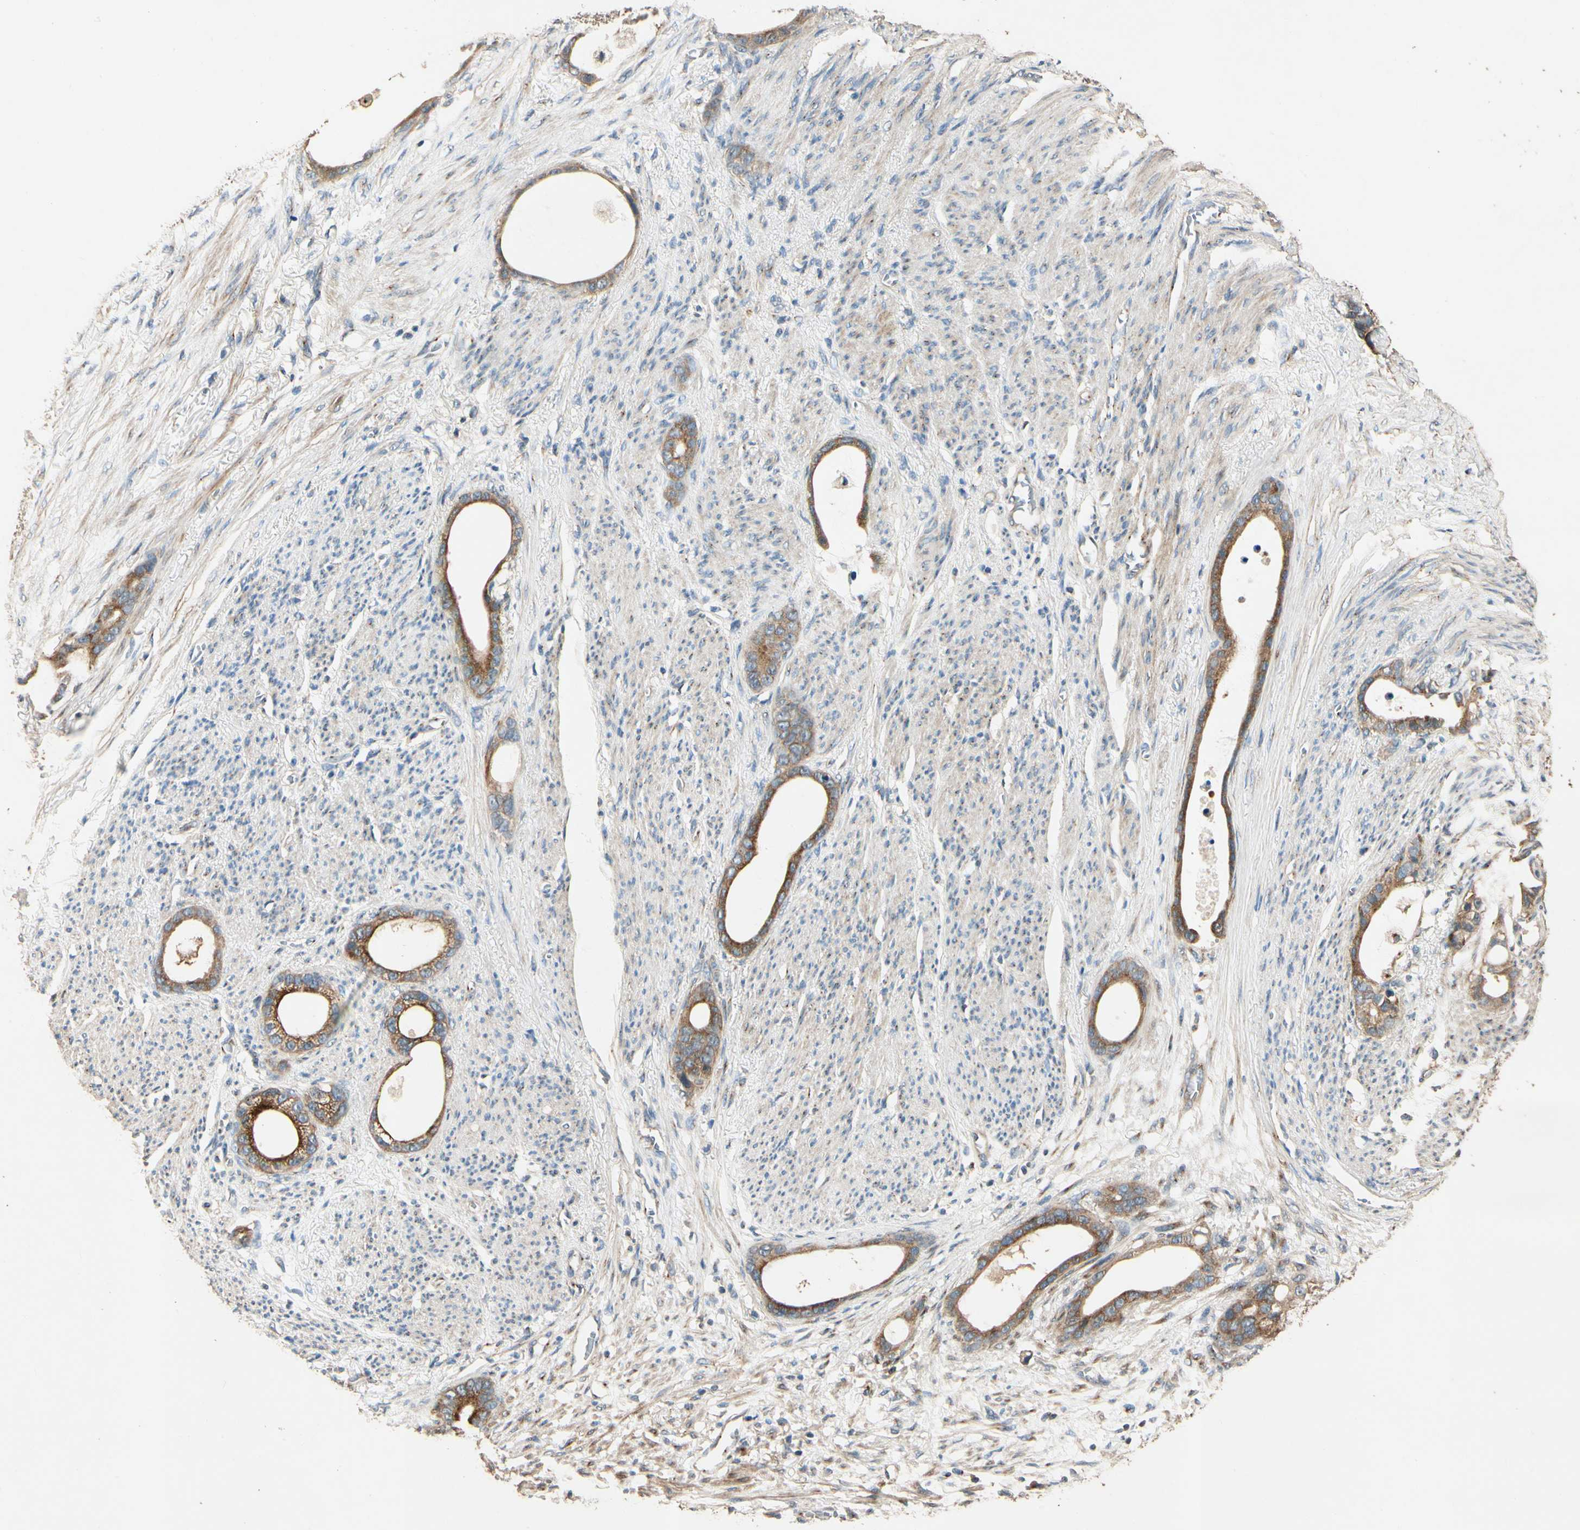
{"staining": {"intensity": "moderate", "quantity": ">75%", "location": "cytoplasmic/membranous"}, "tissue": "stomach cancer", "cell_type": "Tumor cells", "image_type": "cancer", "snomed": [{"axis": "morphology", "description": "Adenocarcinoma, NOS"}, {"axis": "topography", "description": "Stomach"}], "caption": "Human adenocarcinoma (stomach) stained with a protein marker displays moderate staining in tumor cells.", "gene": "AKAP9", "patient": {"sex": "female", "age": 75}}